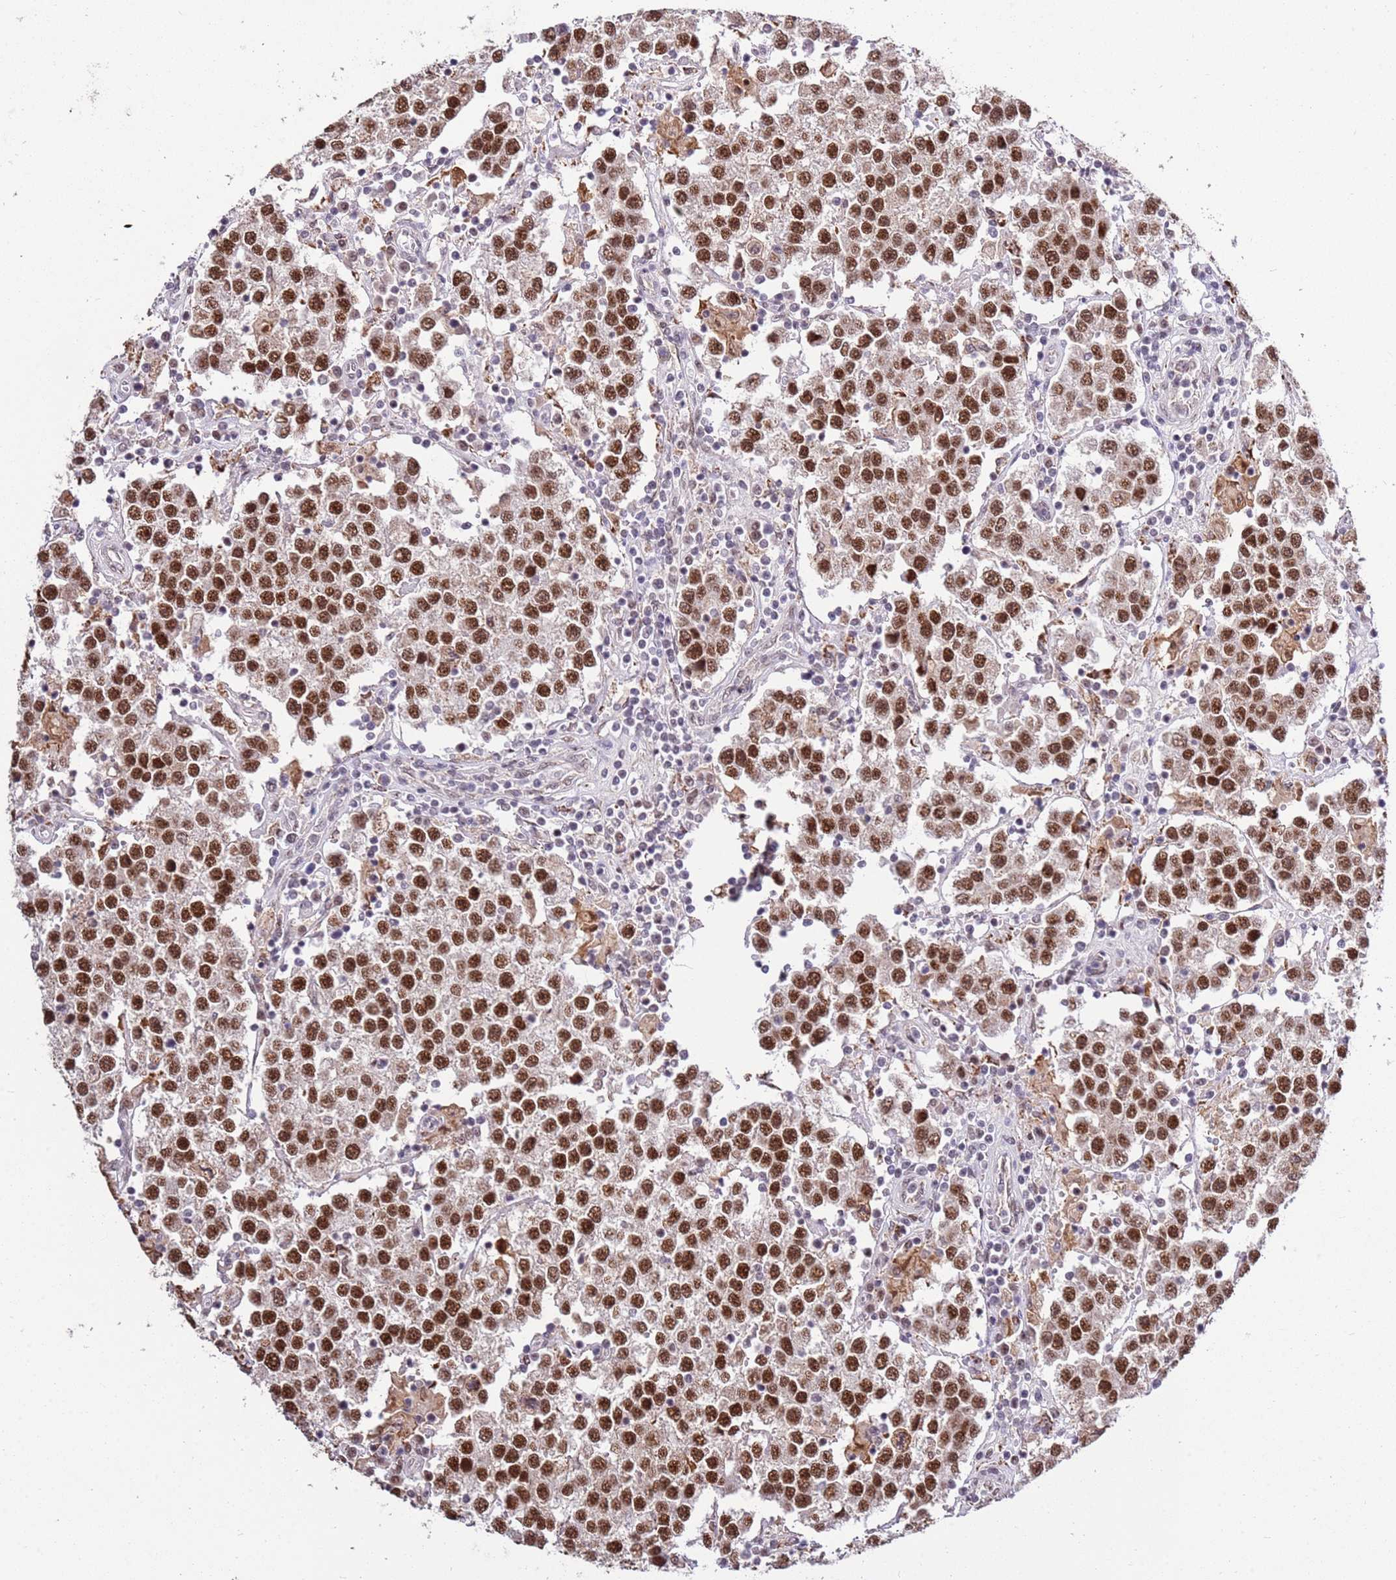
{"staining": {"intensity": "strong", "quantity": ">75%", "location": "nuclear"}, "tissue": "testis cancer", "cell_type": "Tumor cells", "image_type": "cancer", "snomed": [{"axis": "morphology", "description": "Seminoma, NOS"}, {"axis": "topography", "description": "Testis"}], "caption": "Immunohistochemistry (IHC) image of testis seminoma stained for a protein (brown), which exhibits high levels of strong nuclear expression in approximately >75% of tumor cells.", "gene": "AKAP8L", "patient": {"sex": "male", "age": 37}}